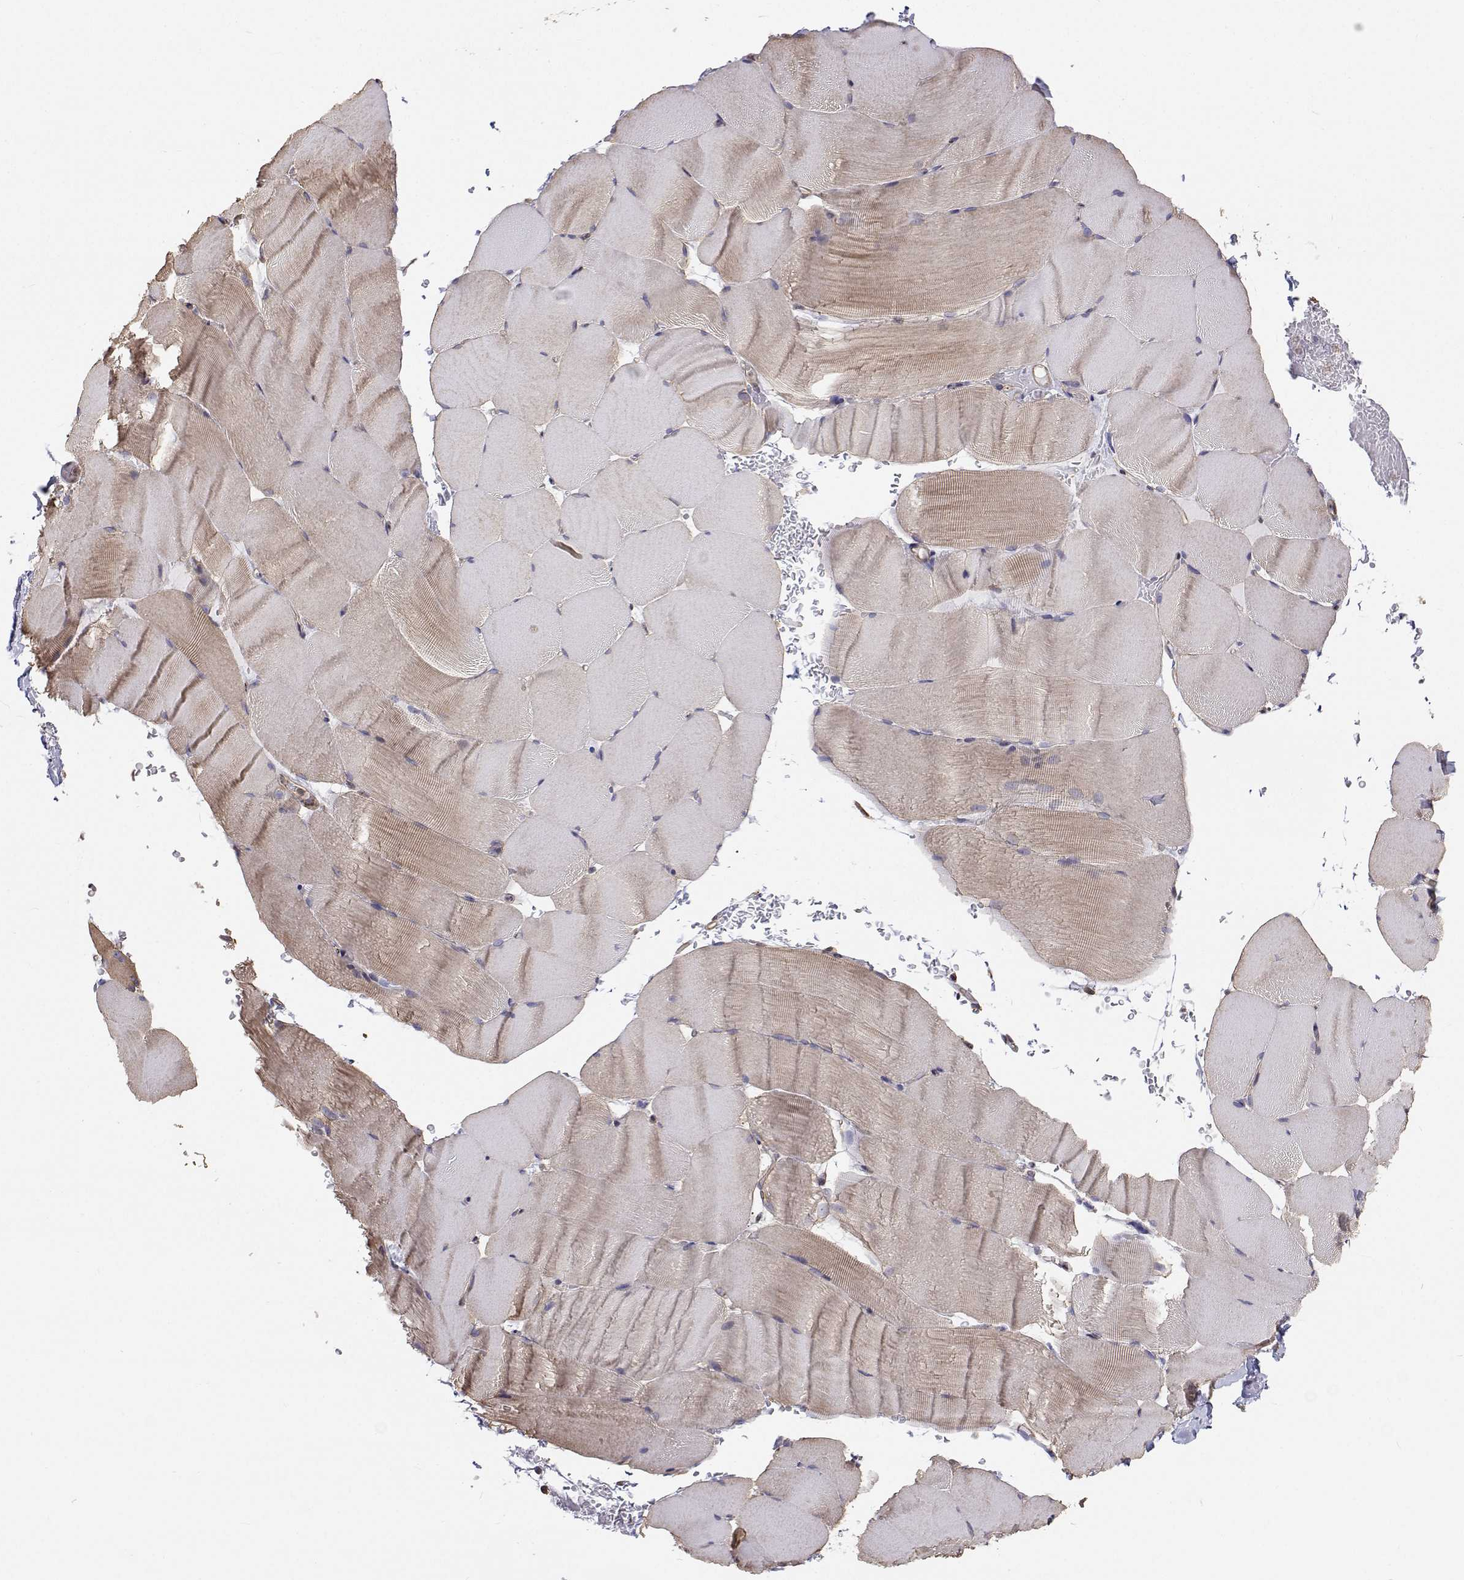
{"staining": {"intensity": "weak", "quantity": "<25%", "location": "cytoplasmic/membranous"}, "tissue": "skeletal muscle", "cell_type": "Myocytes", "image_type": "normal", "snomed": [{"axis": "morphology", "description": "Normal tissue, NOS"}, {"axis": "topography", "description": "Skeletal muscle"}], "caption": "Myocytes show no significant protein positivity in normal skeletal muscle.", "gene": "GSDMA", "patient": {"sex": "female", "age": 37}}